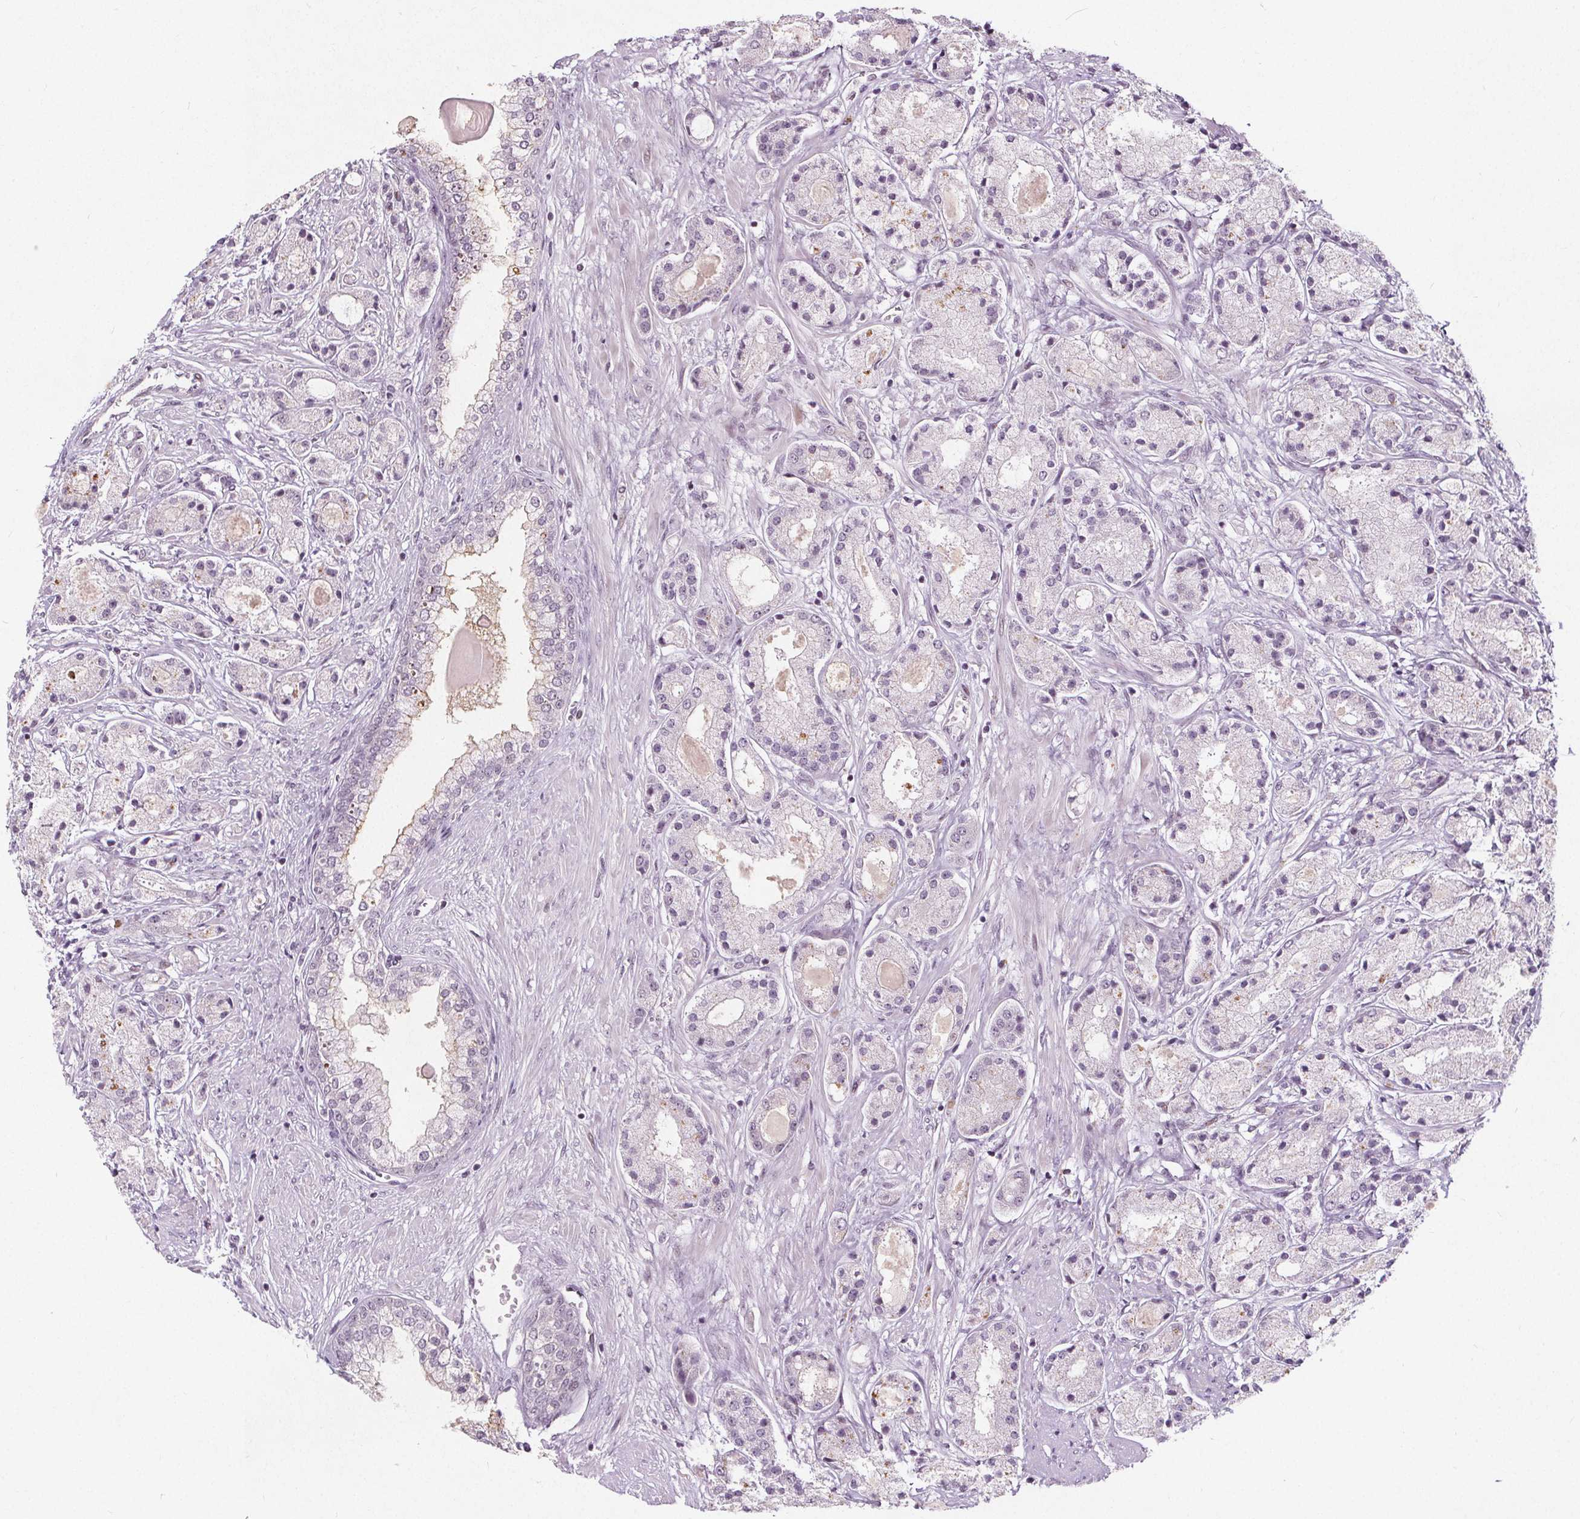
{"staining": {"intensity": "weak", "quantity": "<25%", "location": "cytoplasmic/membranous"}, "tissue": "prostate cancer", "cell_type": "Tumor cells", "image_type": "cancer", "snomed": [{"axis": "morphology", "description": "Adenocarcinoma, High grade"}, {"axis": "topography", "description": "Prostate"}], "caption": "The photomicrograph shows no staining of tumor cells in prostate adenocarcinoma (high-grade). (DAB (3,3'-diaminobenzidine) IHC with hematoxylin counter stain).", "gene": "TAF6L", "patient": {"sex": "male", "age": 67}}